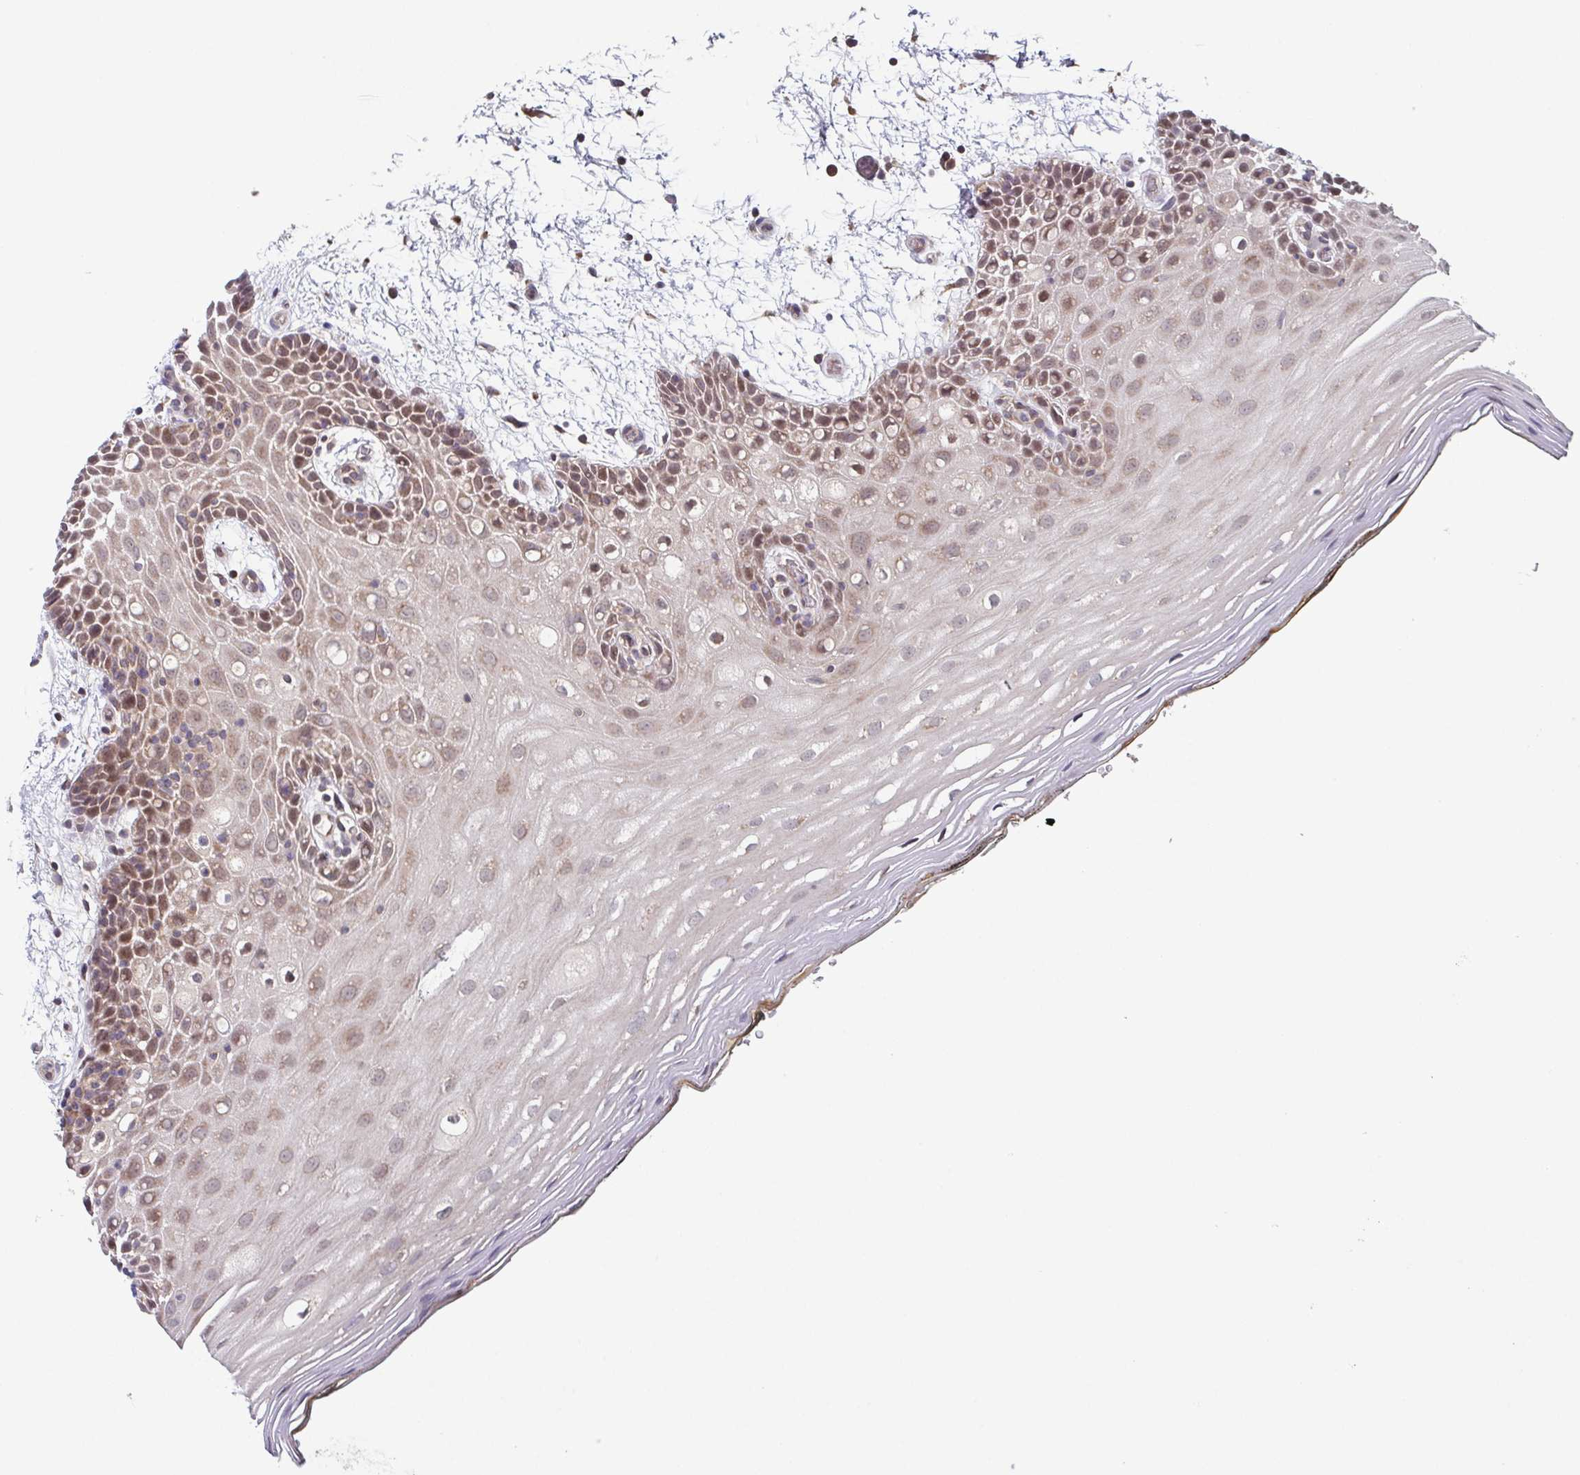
{"staining": {"intensity": "moderate", "quantity": "25%-75%", "location": "cytoplasmic/membranous,nuclear"}, "tissue": "oral mucosa", "cell_type": "Squamous epithelial cells", "image_type": "normal", "snomed": [{"axis": "morphology", "description": "Normal tissue, NOS"}, {"axis": "morphology", "description": "Squamous cell carcinoma, NOS"}, {"axis": "topography", "description": "Oral tissue"}, {"axis": "topography", "description": "Head-Neck"}], "caption": "An image showing moderate cytoplasmic/membranous,nuclear positivity in approximately 25%-75% of squamous epithelial cells in unremarkable oral mucosa, as visualized by brown immunohistochemical staining.", "gene": "TTC19", "patient": {"sex": "male", "age": 52}}